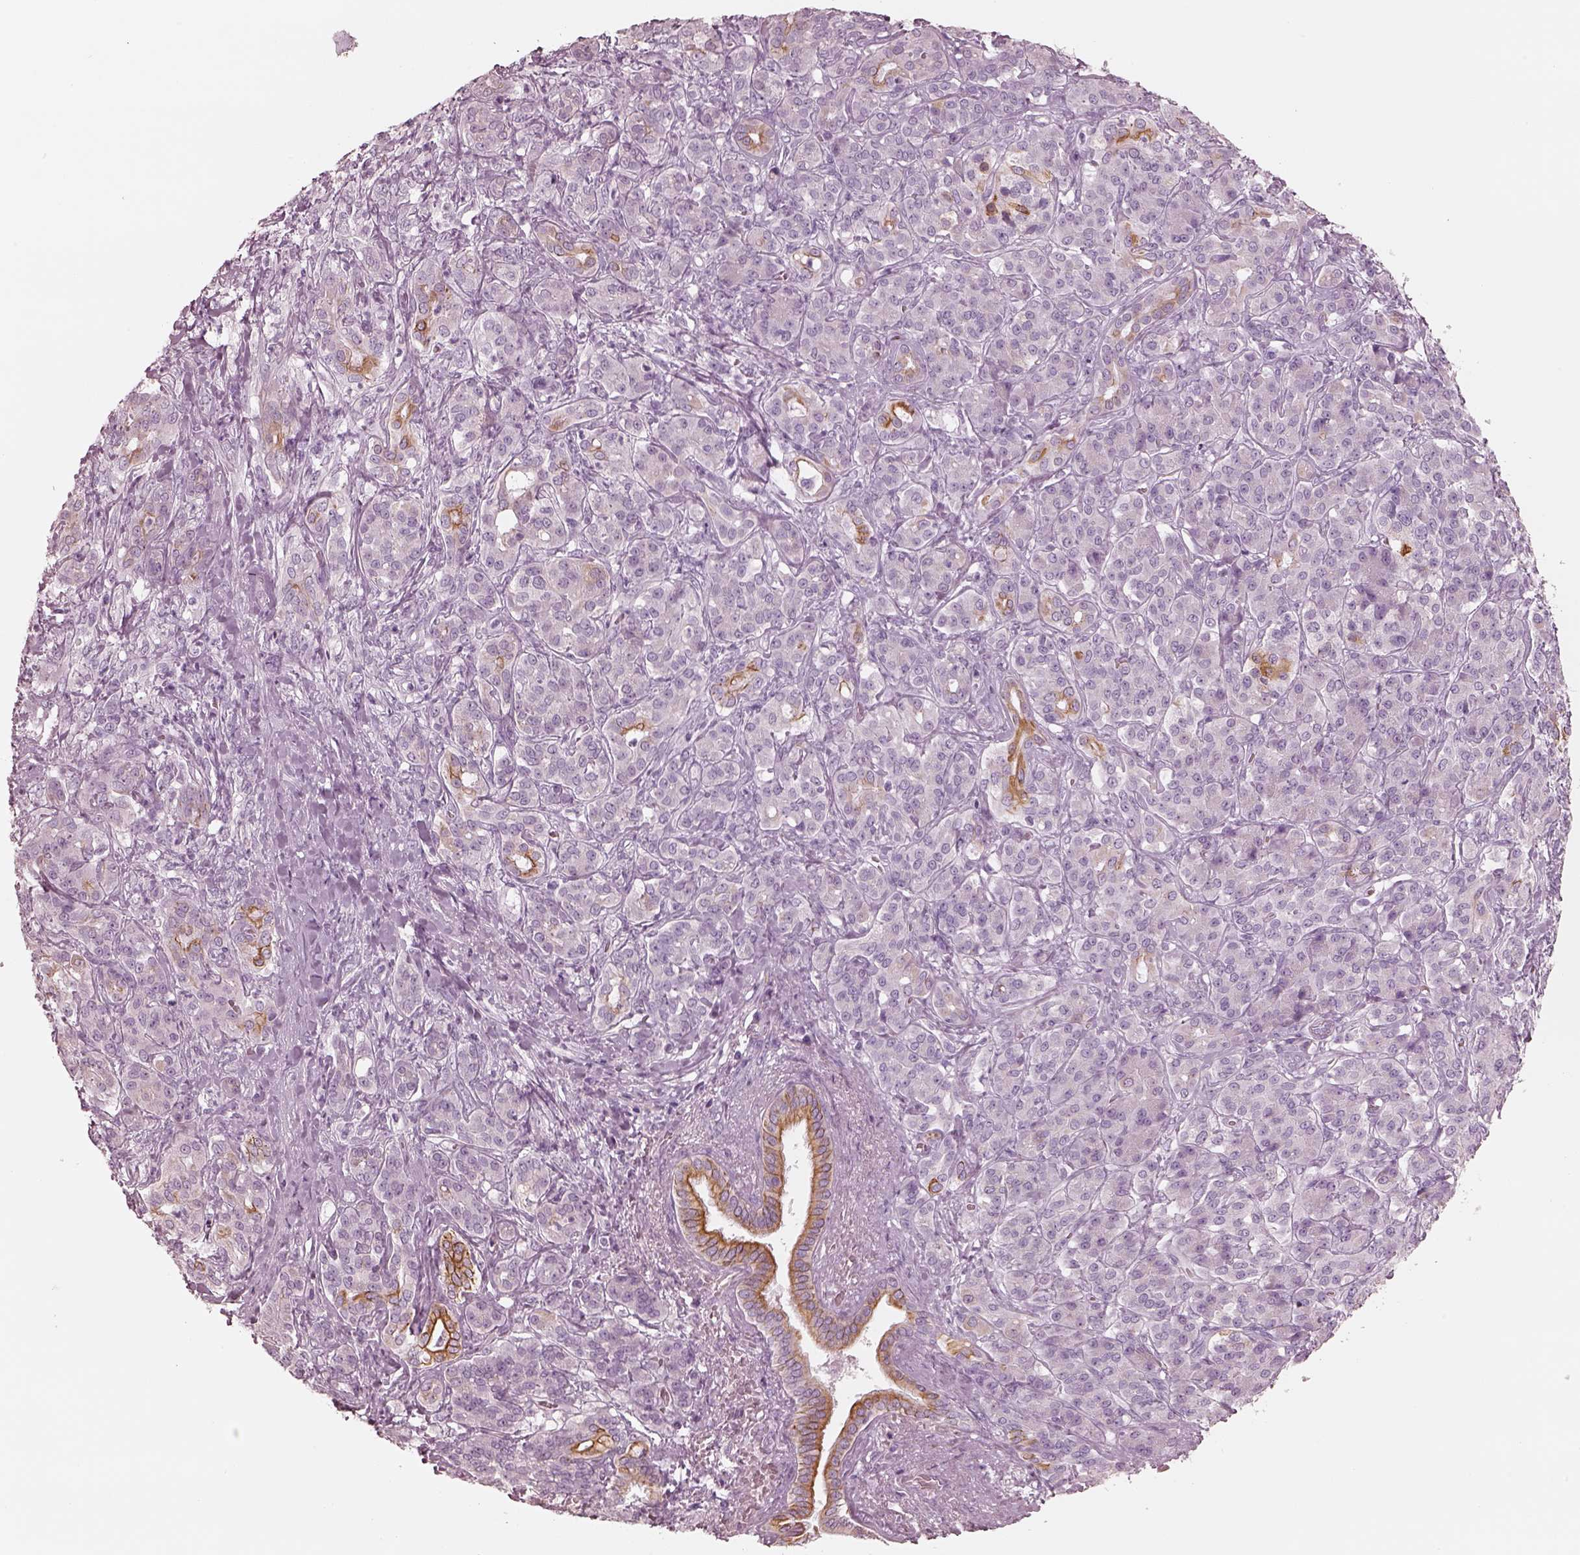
{"staining": {"intensity": "moderate", "quantity": "25%-75%", "location": "cytoplasmic/membranous"}, "tissue": "pancreatic cancer", "cell_type": "Tumor cells", "image_type": "cancer", "snomed": [{"axis": "morphology", "description": "Normal tissue, NOS"}, {"axis": "morphology", "description": "Inflammation, NOS"}, {"axis": "morphology", "description": "Adenocarcinoma, NOS"}, {"axis": "topography", "description": "Pancreas"}], "caption": "This histopathology image reveals immunohistochemistry staining of human pancreatic cancer (adenocarcinoma), with medium moderate cytoplasmic/membranous expression in about 25%-75% of tumor cells.", "gene": "PON3", "patient": {"sex": "male", "age": 57}}